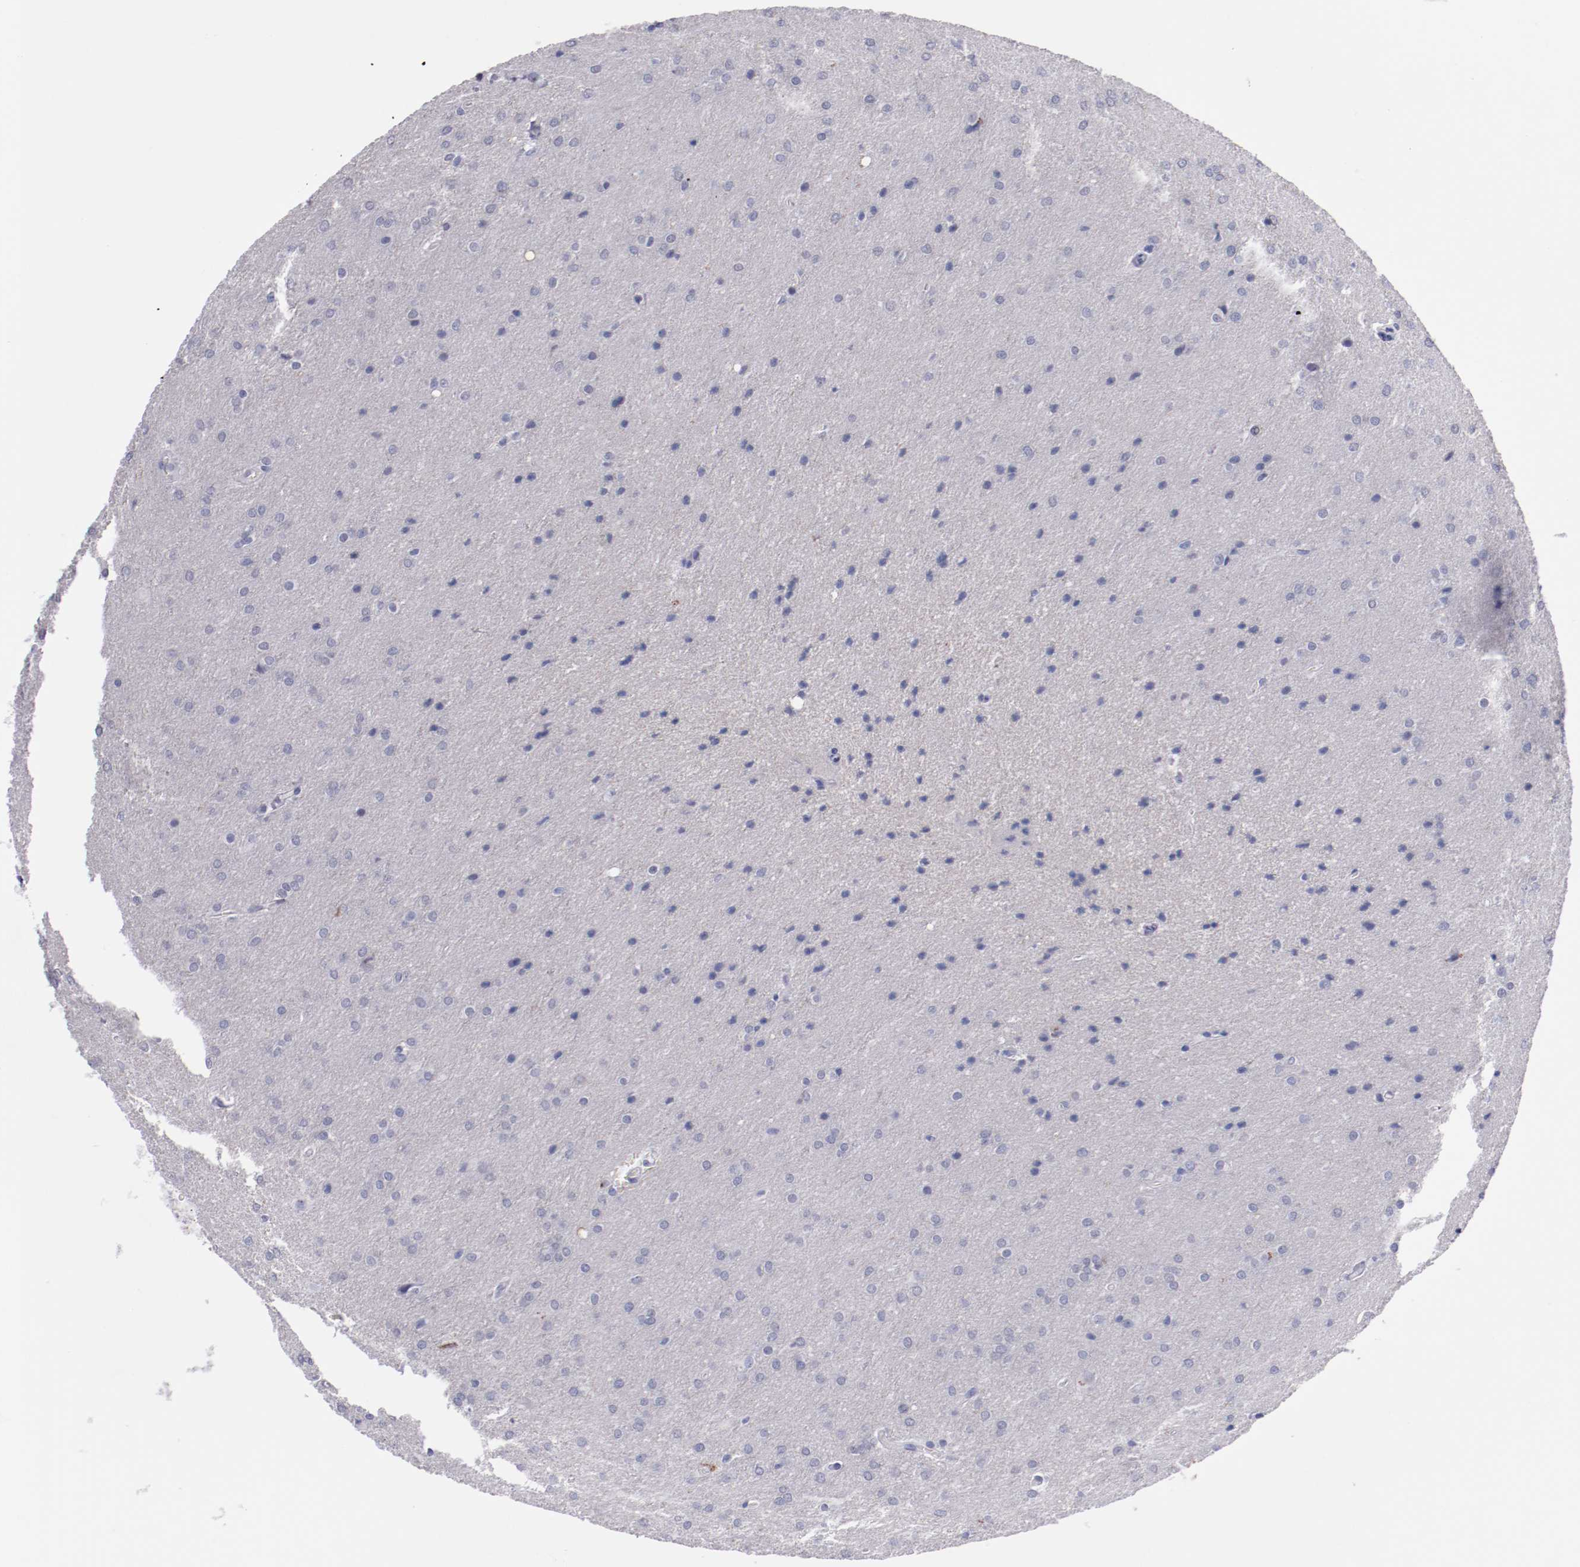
{"staining": {"intensity": "negative", "quantity": "none", "location": "none"}, "tissue": "glioma", "cell_type": "Tumor cells", "image_type": "cancer", "snomed": [{"axis": "morphology", "description": "Glioma, malignant, Low grade"}, {"axis": "topography", "description": "Brain"}], "caption": "DAB immunohistochemical staining of glioma exhibits no significant expression in tumor cells. (DAB (3,3'-diaminobenzidine) immunohistochemistry visualized using brightfield microscopy, high magnification).", "gene": "HNF1B", "patient": {"sex": "female", "age": 32}}